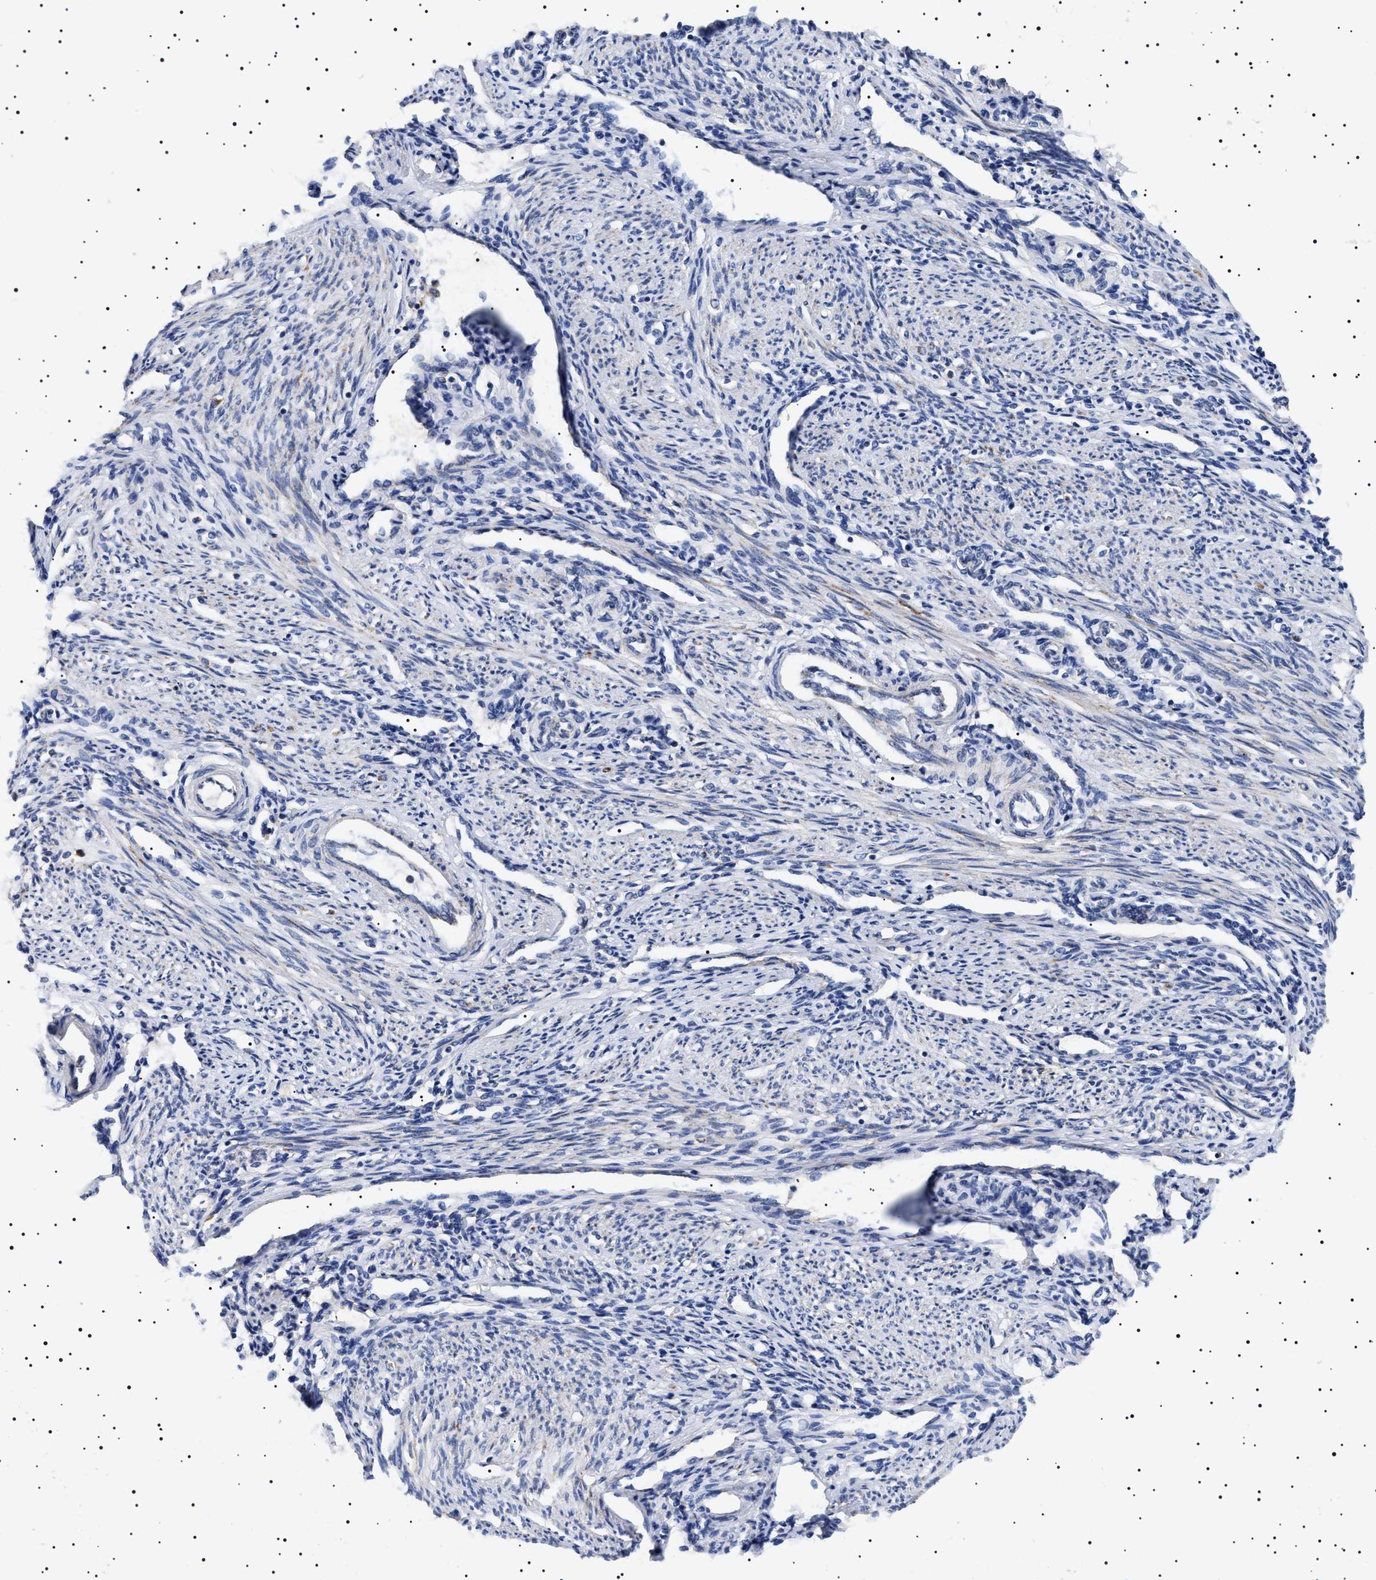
{"staining": {"intensity": "negative", "quantity": "none", "location": "none"}, "tissue": "endometrium", "cell_type": "Cells in endometrial stroma", "image_type": "normal", "snomed": [{"axis": "morphology", "description": "Normal tissue, NOS"}, {"axis": "topography", "description": "Endometrium"}], "caption": "A micrograph of endometrium stained for a protein shows no brown staining in cells in endometrial stroma.", "gene": "CHRDL2", "patient": {"sex": "female", "age": 42}}